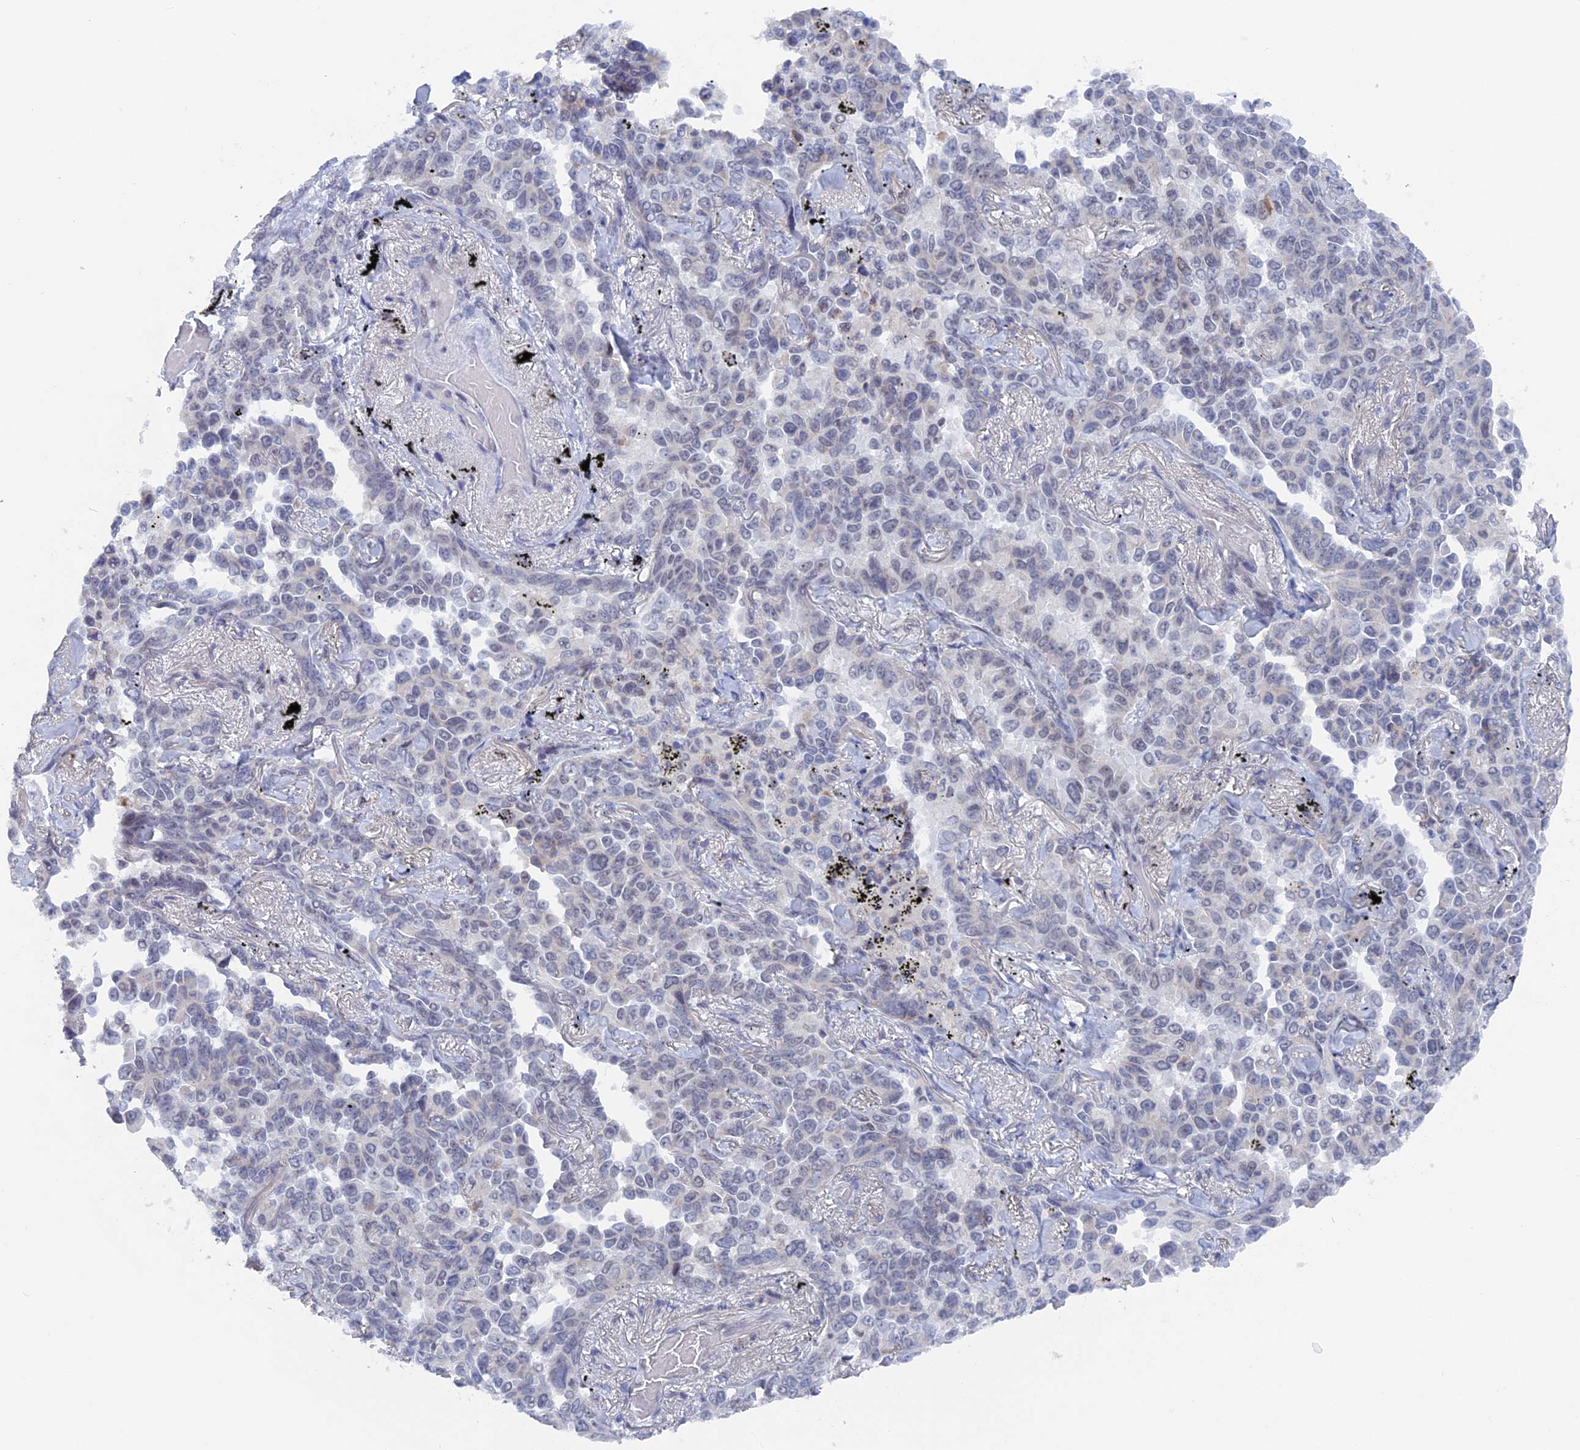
{"staining": {"intensity": "negative", "quantity": "none", "location": "none"}, "tissue": "lung cancer", "cell_type": "Tumor cells", "image_type": "cancer", "snomed": [{"axis": "morphology", "description": "Adenocarcinoma, NOS"}, {"axis": "topography", "description": "Lung"}], "caption": "DAB immunohistochemical staining of adenocarcinoma (lung) exhibits no significant positivity in tumor cells. (Stains: DAB (3,3'-diaminobenzidine) IHC with hematoxylin counter stain, Microscopy: brightfield microscopy at high magnification).", "gene": "BRD2", "patient": {"sex": "female", "age": 67}}